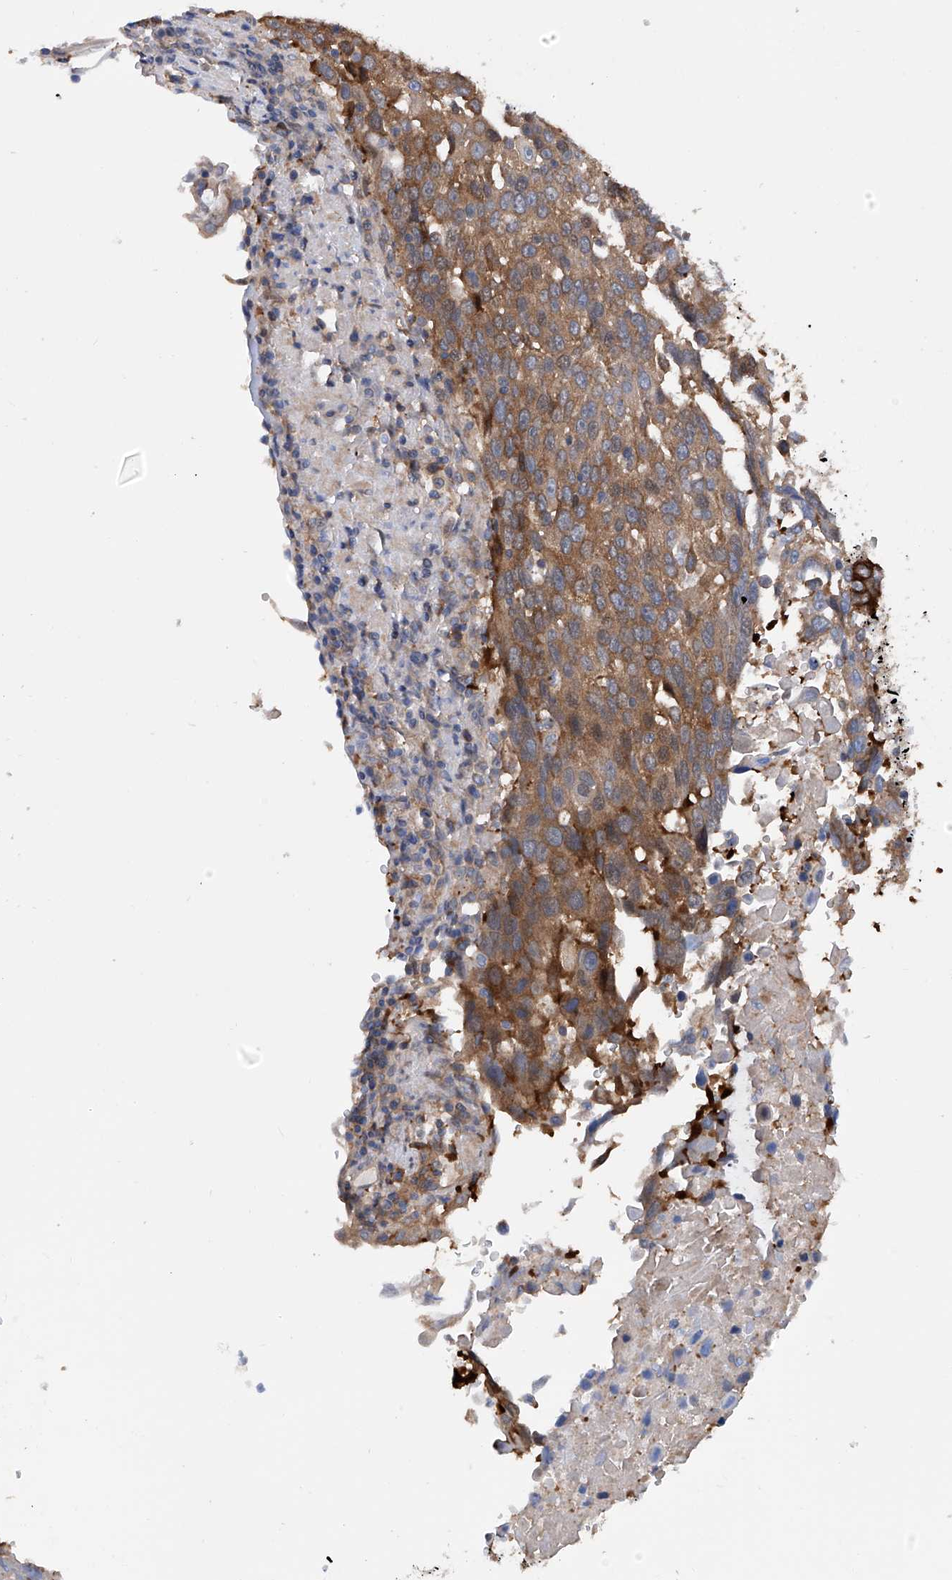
{"staining": {"intensity": "moderate", "quantity": "25%-75%", "location": "cytoplasmic/membranous"}, "tissue": "lung cancer", "cell_type": "Tumor cells", "image_type": "cancer", "snomed": [{"axis": "morphology", "description": "Squamous cell carcinoma, NOS"}, {"axis": "topography", "description": "Lung"}], "caption": "Lung cancer (squamous cell carcinoma) stained for a protein (brown) exhibits moderate cytoplasmic/membranous positive expression in approximately 25%-75% of tumor cells.", "gene": "NUDT17", "patient": {"sex": "male", "age": 66}}